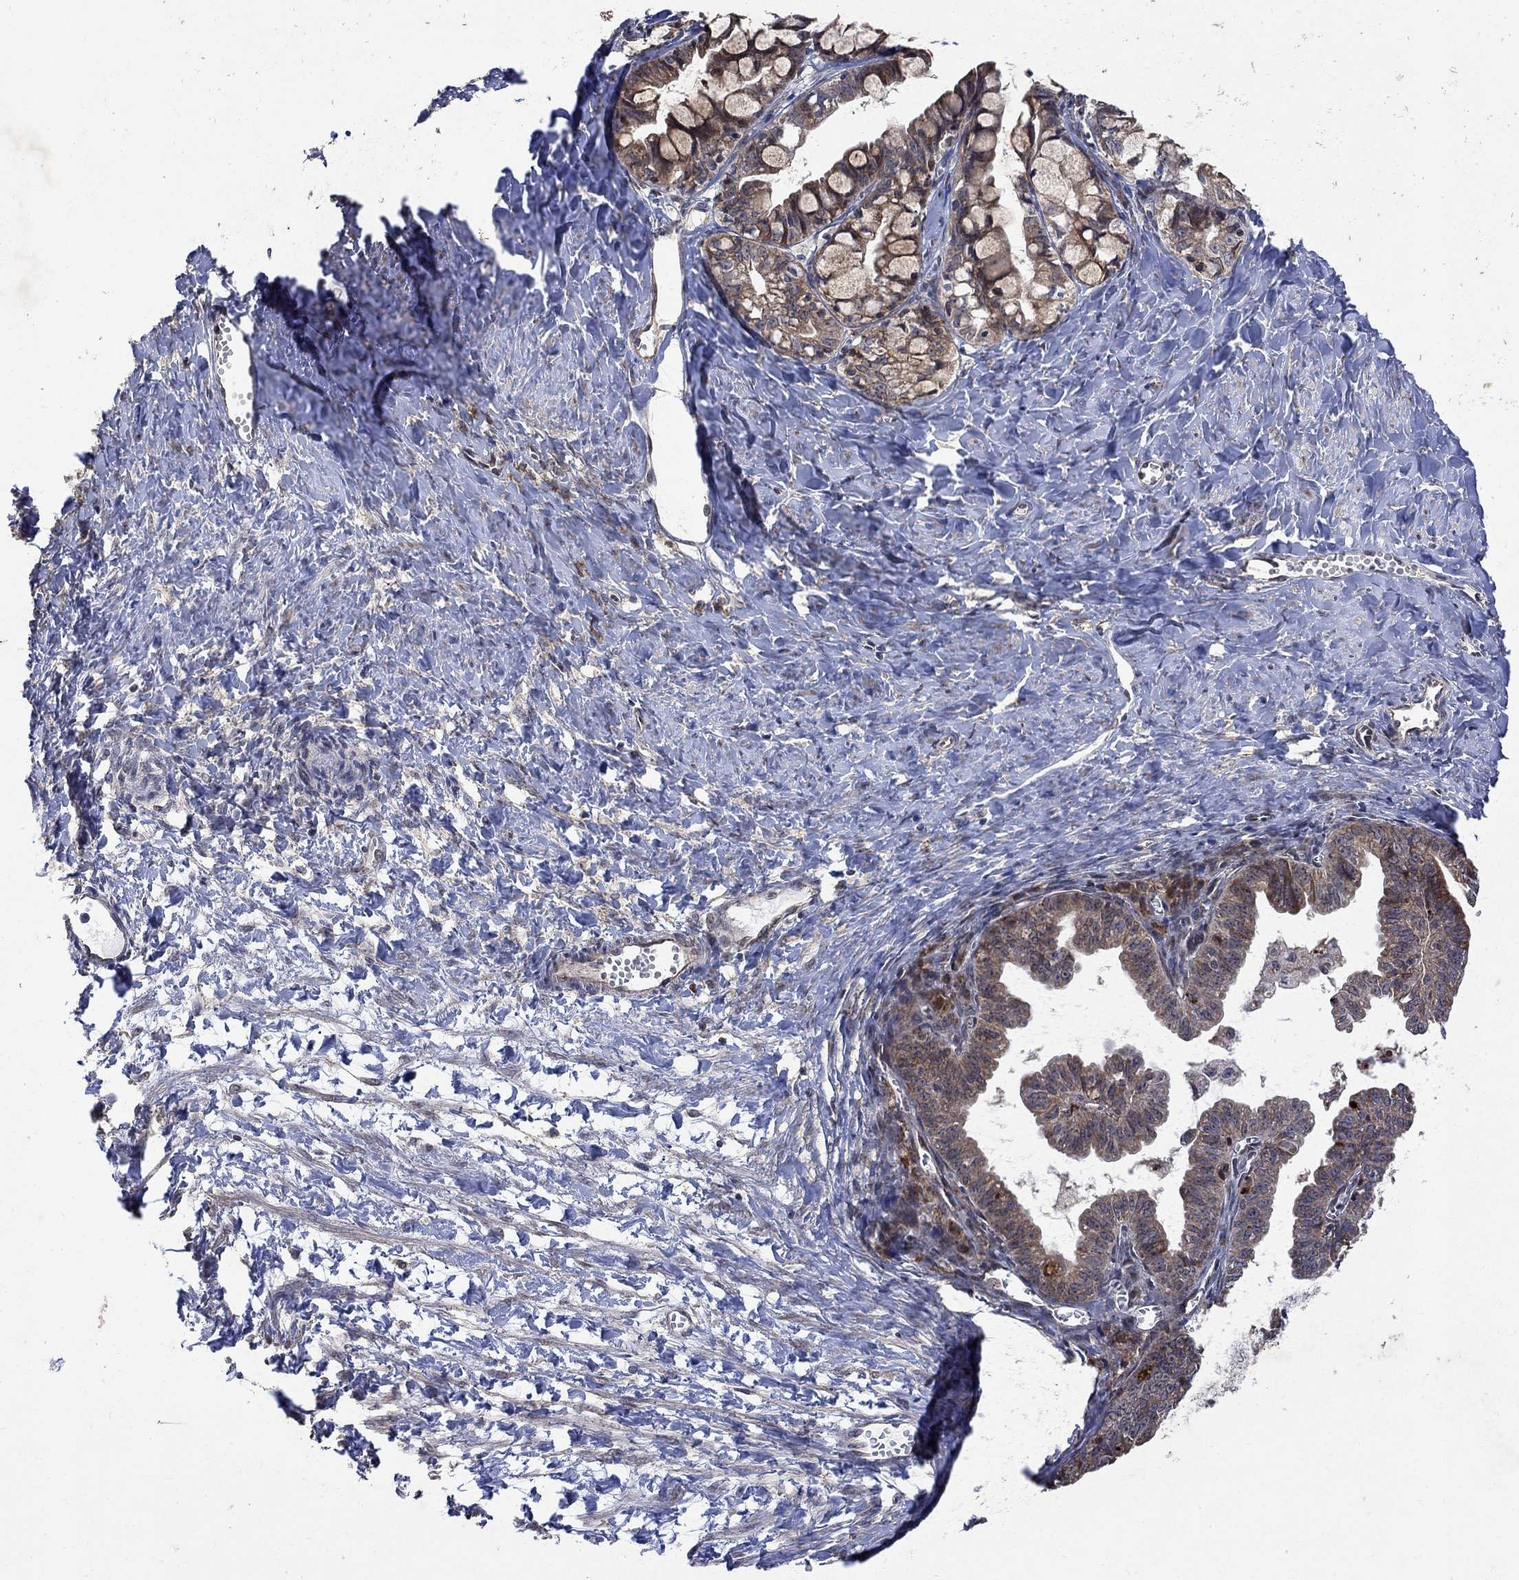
{"staining": {"intensity": "moderate", "quantity": ">75%", "location": "cytoplasmic/membranous"}, "tissue": "ovarian cancer", "cell_type": "Tumor cells", "image_type": "cancer", "snomed": [{"axis": "morphology", "description": "Cystadenocarcinoma, mucinous, NOS"}, {"axis": "topography", "description": "Ovary"}], "caption": "Brown immunohistochemical staining in mucinous cystadenocarcinoma (ovarian) displays moderate cytoplasmic/membranous positivity in about >75% of tumor cells.", "gene": "ANKRA2", "patient": {"sex": "female", "age": 63}}